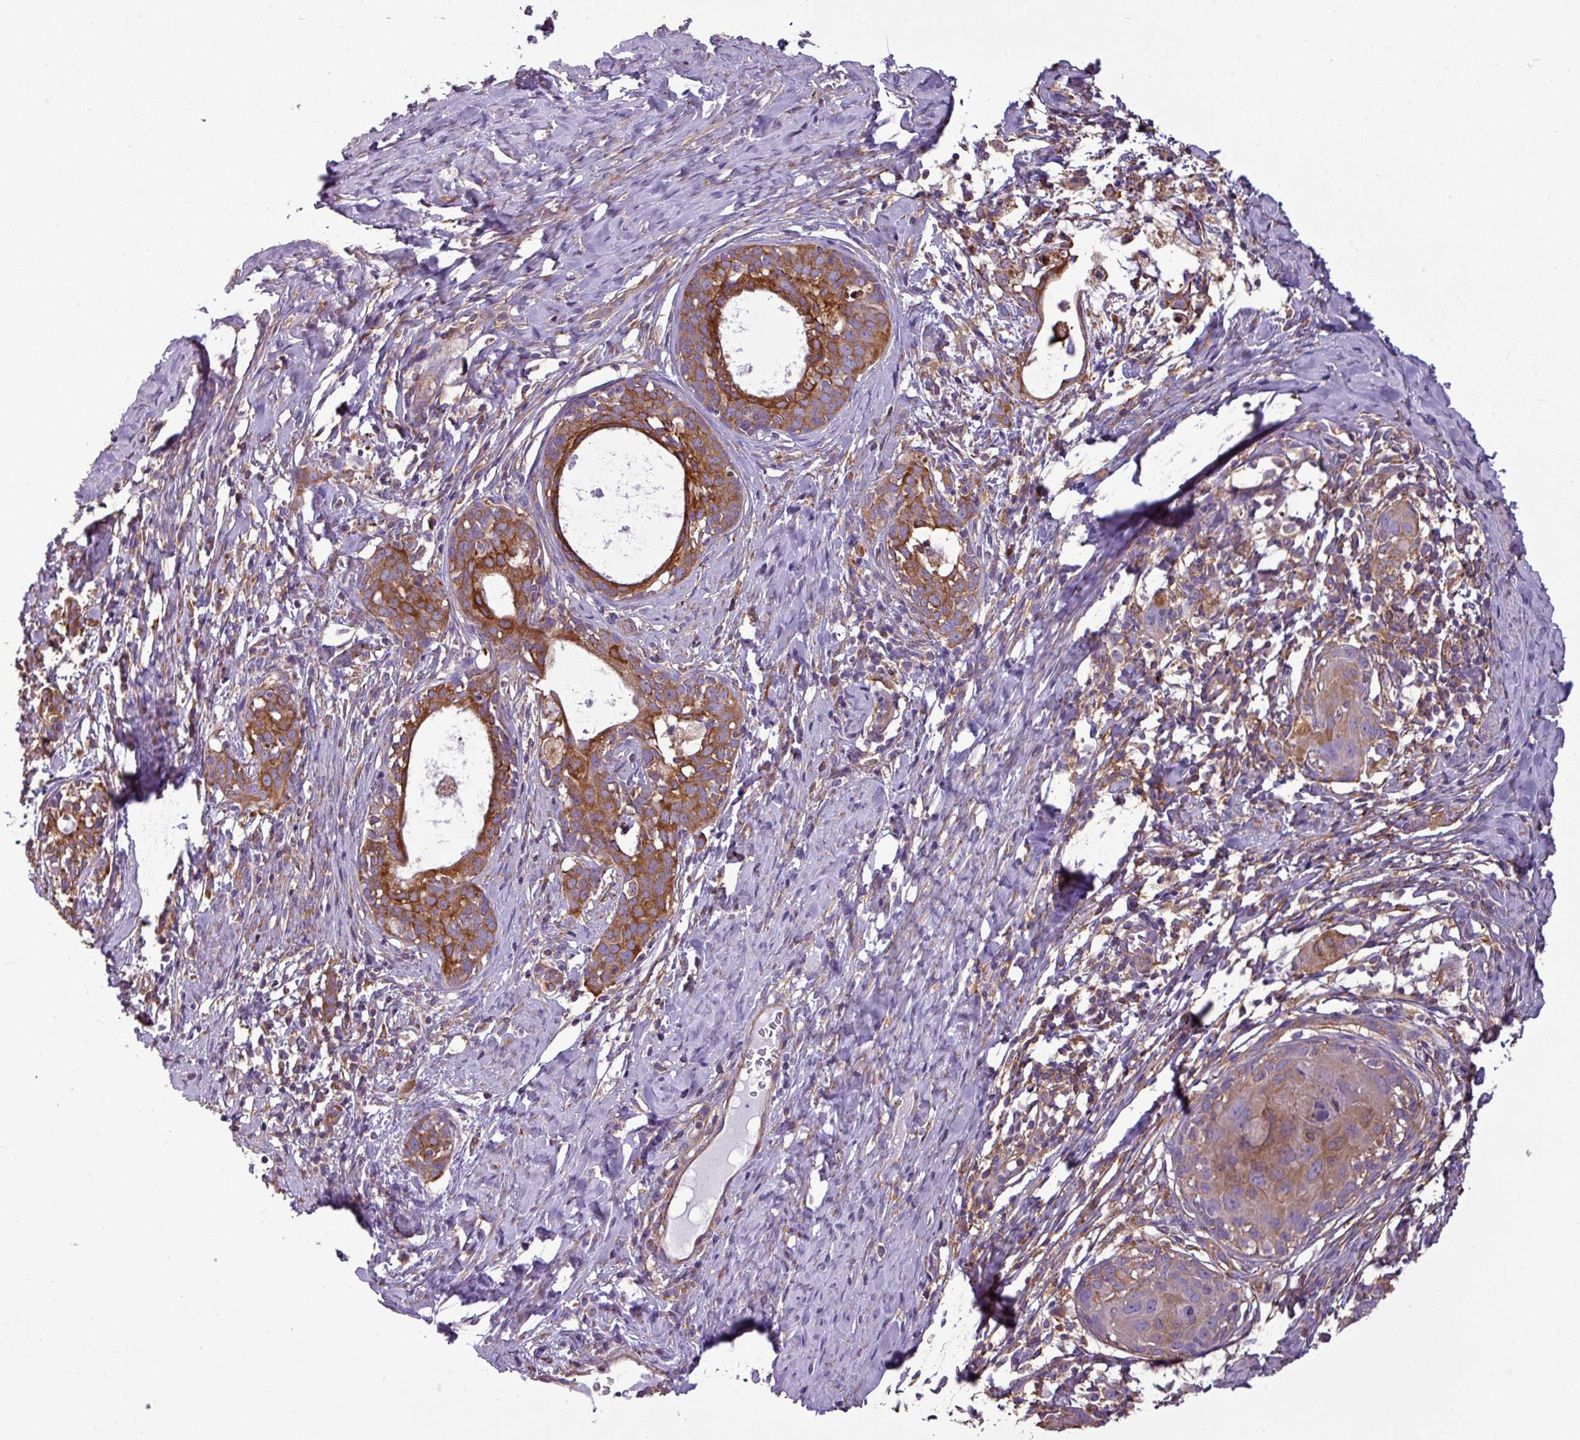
{"staining": {"intensity": "moderate", "quantity": "25%-75%", "location": "cytoplasmic/membranous"}, "tissue": "cervical cancer", "cell_type": "Tumor cells", "image_type": "cancer", "snomed": [{"axis": "morphology", "description": "Squamous cell carcinoma, NOS"}, {"axis": "topography", "description": "Cervix"}], "caption": "Protein expression analysis of human cervical squamous cell carcinoma reveals moderate cytoplasmic/membranous positivity in approximately 25%-75% of tumor cells.", "gene": "XNDC1N", "patient": {"sex": "female", "age": 52}}